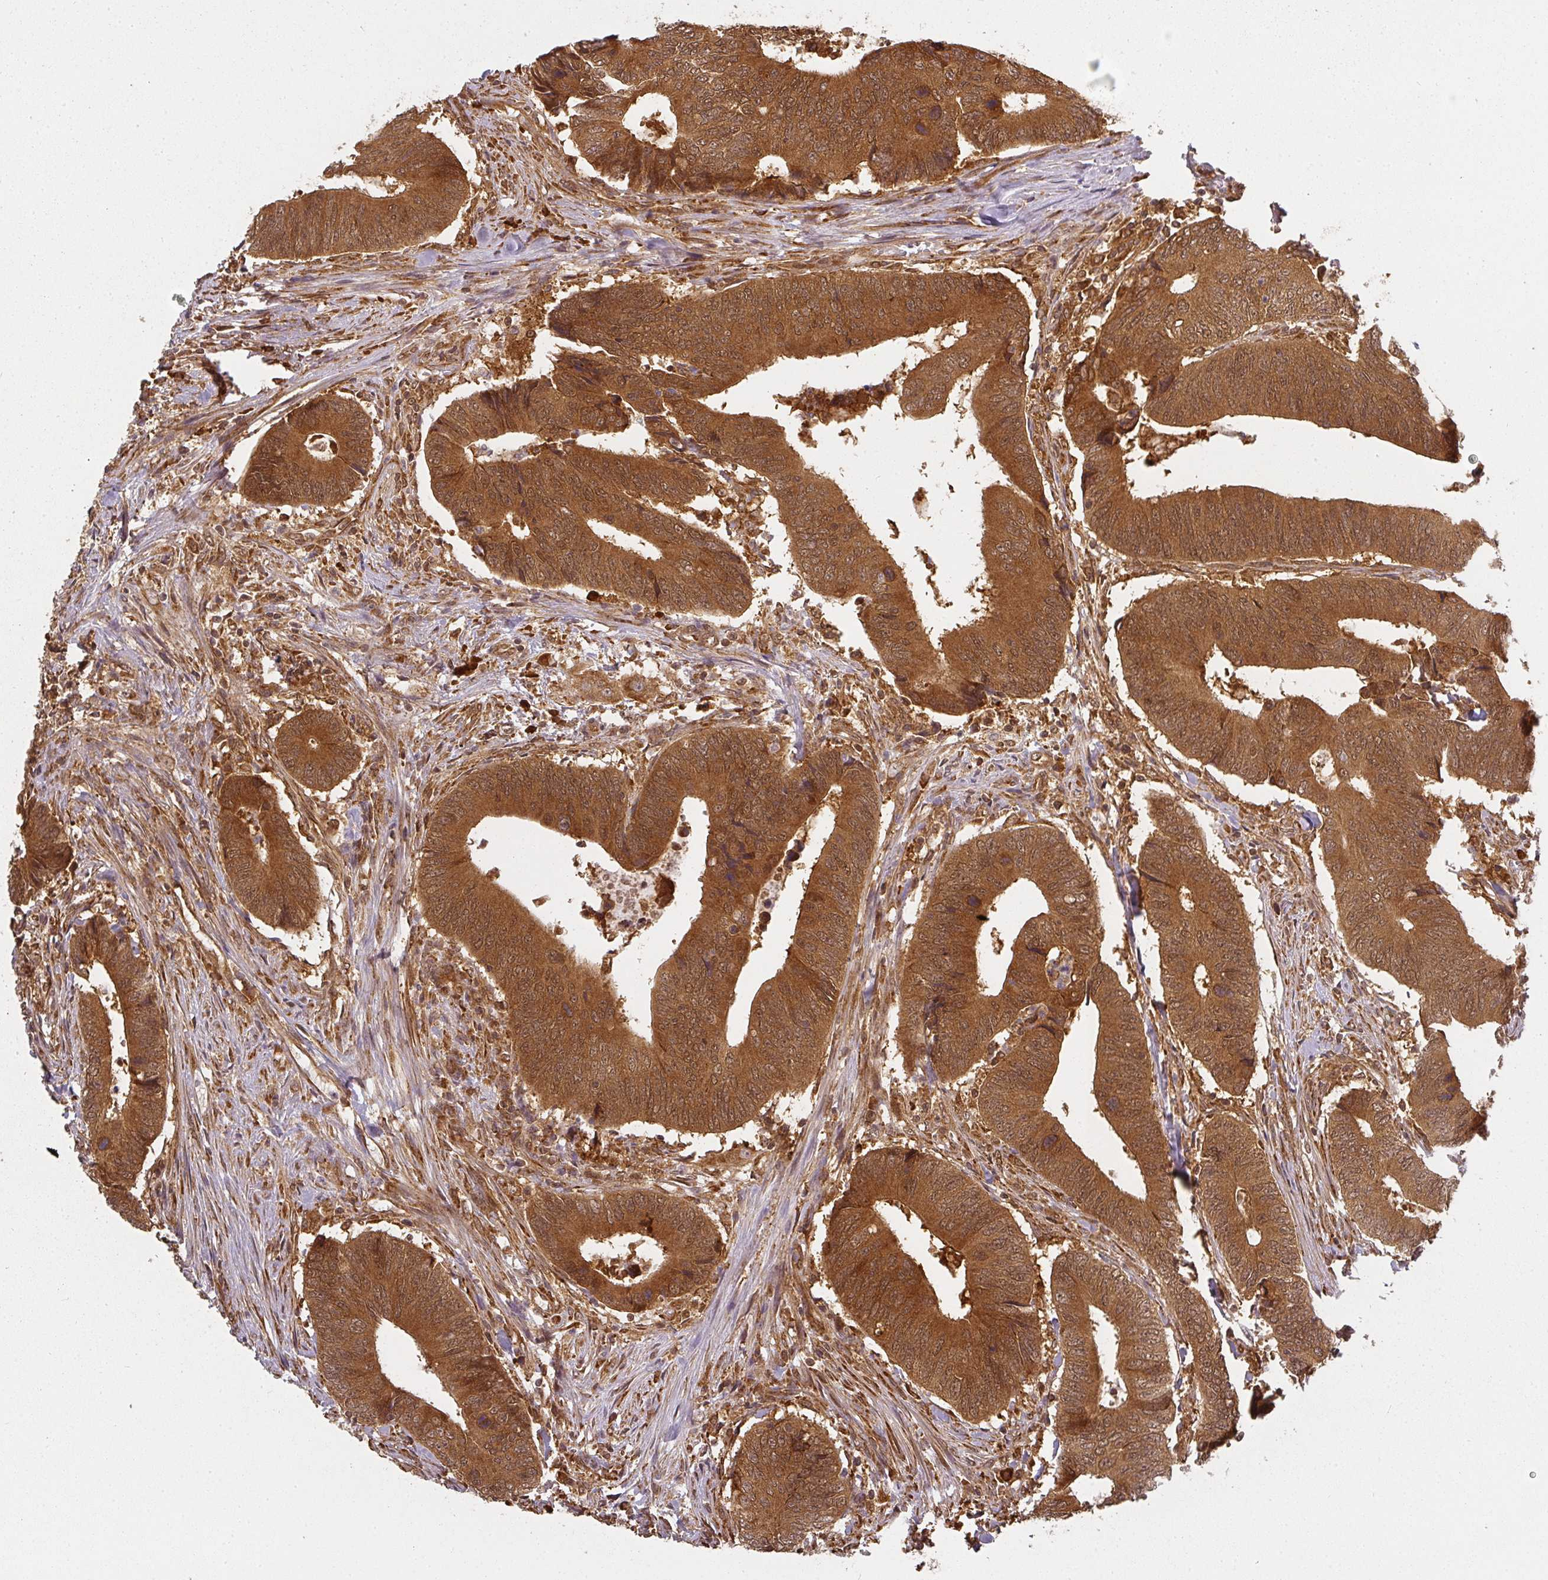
{"staining": {"intensity": "moderate", "quantity": ">75%", "location": "cytoplasmic/membranous,nuclear"}, "tissue": "colorectal cancer", "cell_type": "Tumor cells", "image_type": "cancer", "snomed": [{"axis": "morphology", "description": "Adenocarcinoma, NOS"}, {"axis": "topography", "description": "Colon"}], "caption": "Colorectal adenocarcinoma stained for a protein (brown) shows moderate cytoplasmic/membranous and nuclear positive expression in about >75% of tumor cells.", "gene": "PPP6R3", "patient": {"sex": "male", "age": 87}}